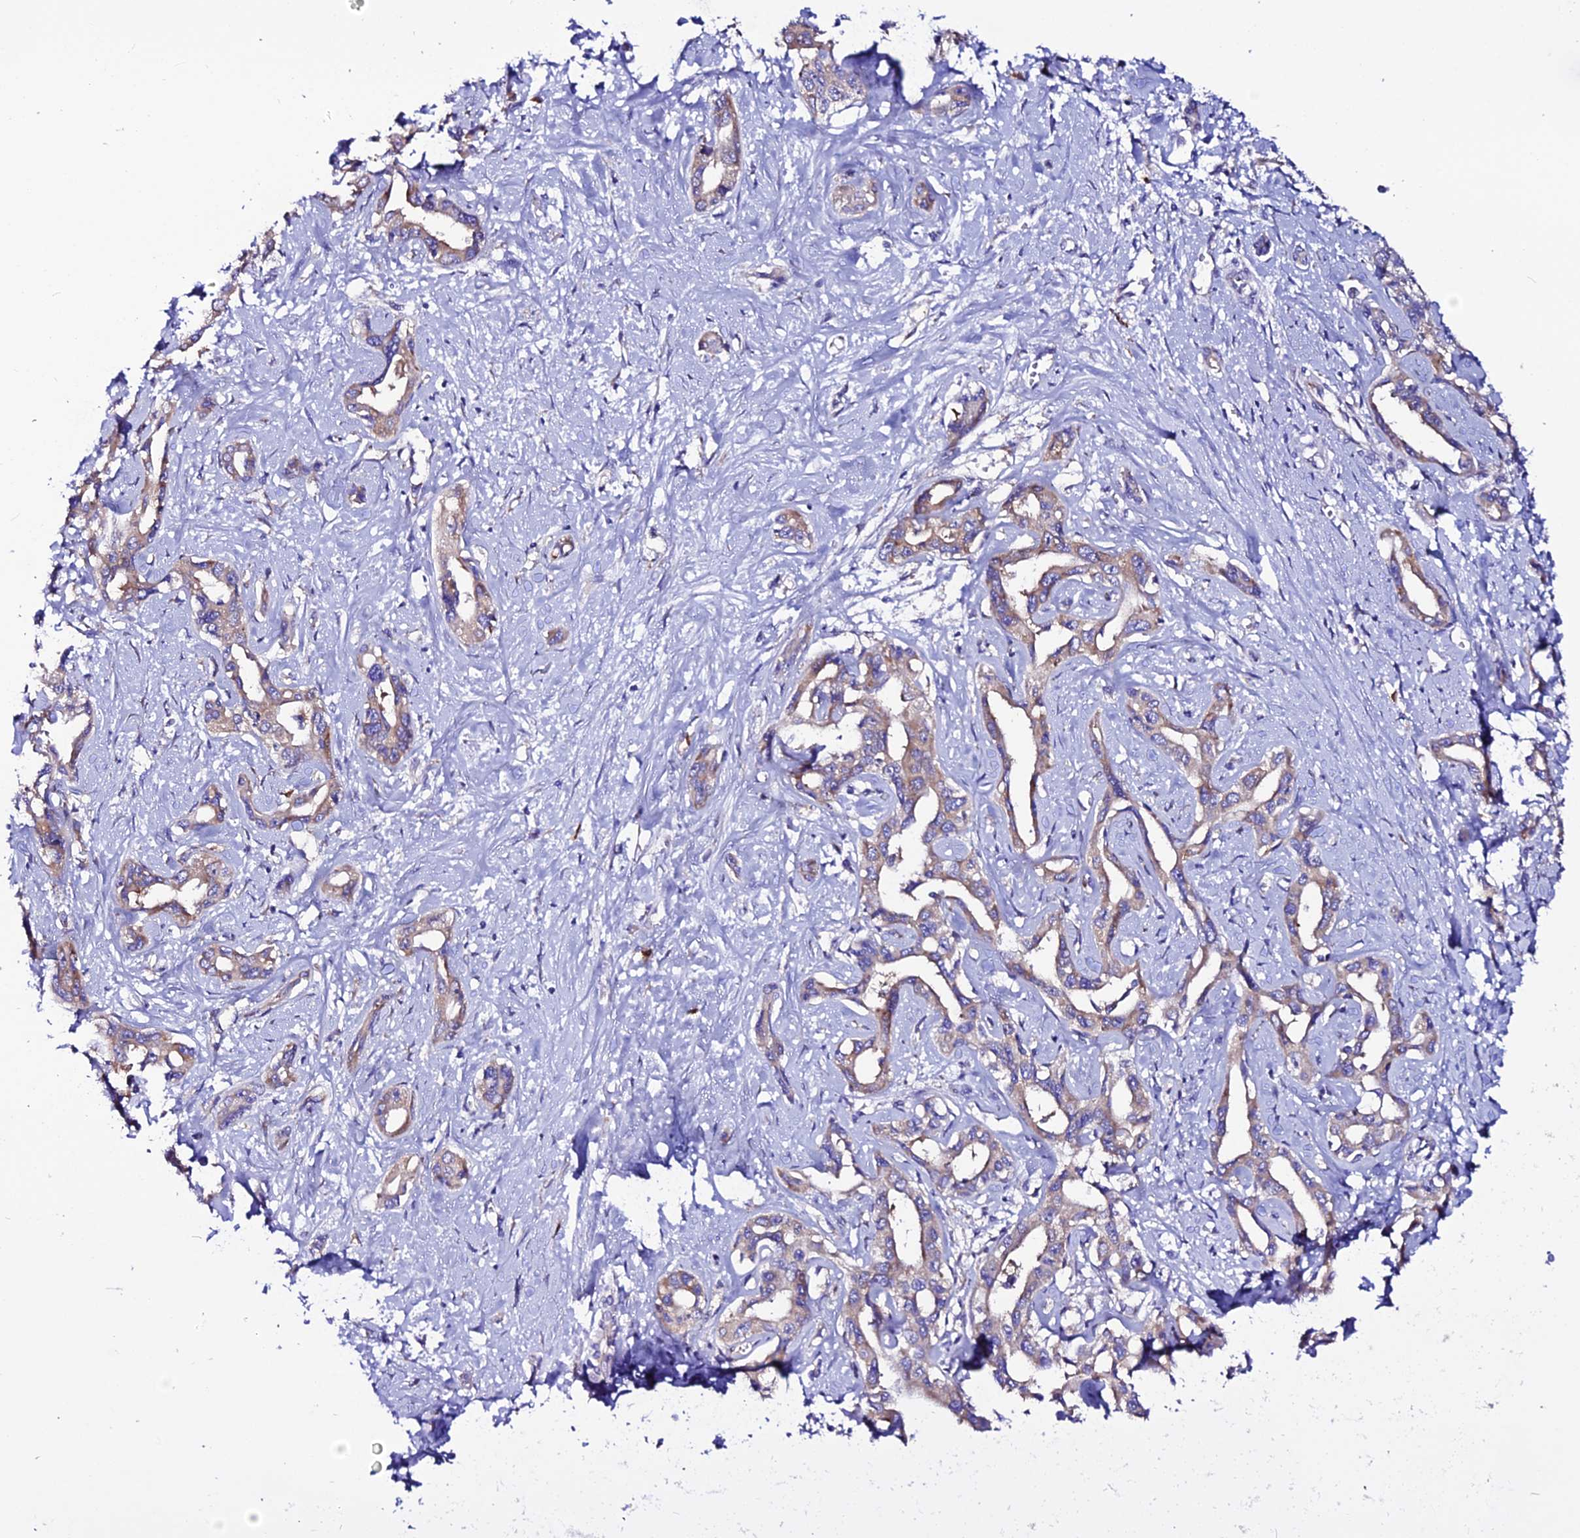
{"staining": {"intensity": "moderate", "quantity": ">75%", "location": "cytoplasmic/membranous"}, "tissue": "liver cancer", "cell_type": "Tumor cells", "image_type": "cancer", "snomed": [{"axis": "morphology", "description": "Cholangiocarcinoma"}, {"axis": "topography", "description": "Liver"}], "caption": "This image reveals liver cancer (cholangiocarcinoma) stained with immunohistochemistry to label a protein in brown. The cytoplasmic/membranous of tumor cells show moderate positivity for the protein. Nuclei are counter-stained blue.", "gene": "EEF1G", "patient": {"sex": "male", "age": 59}}